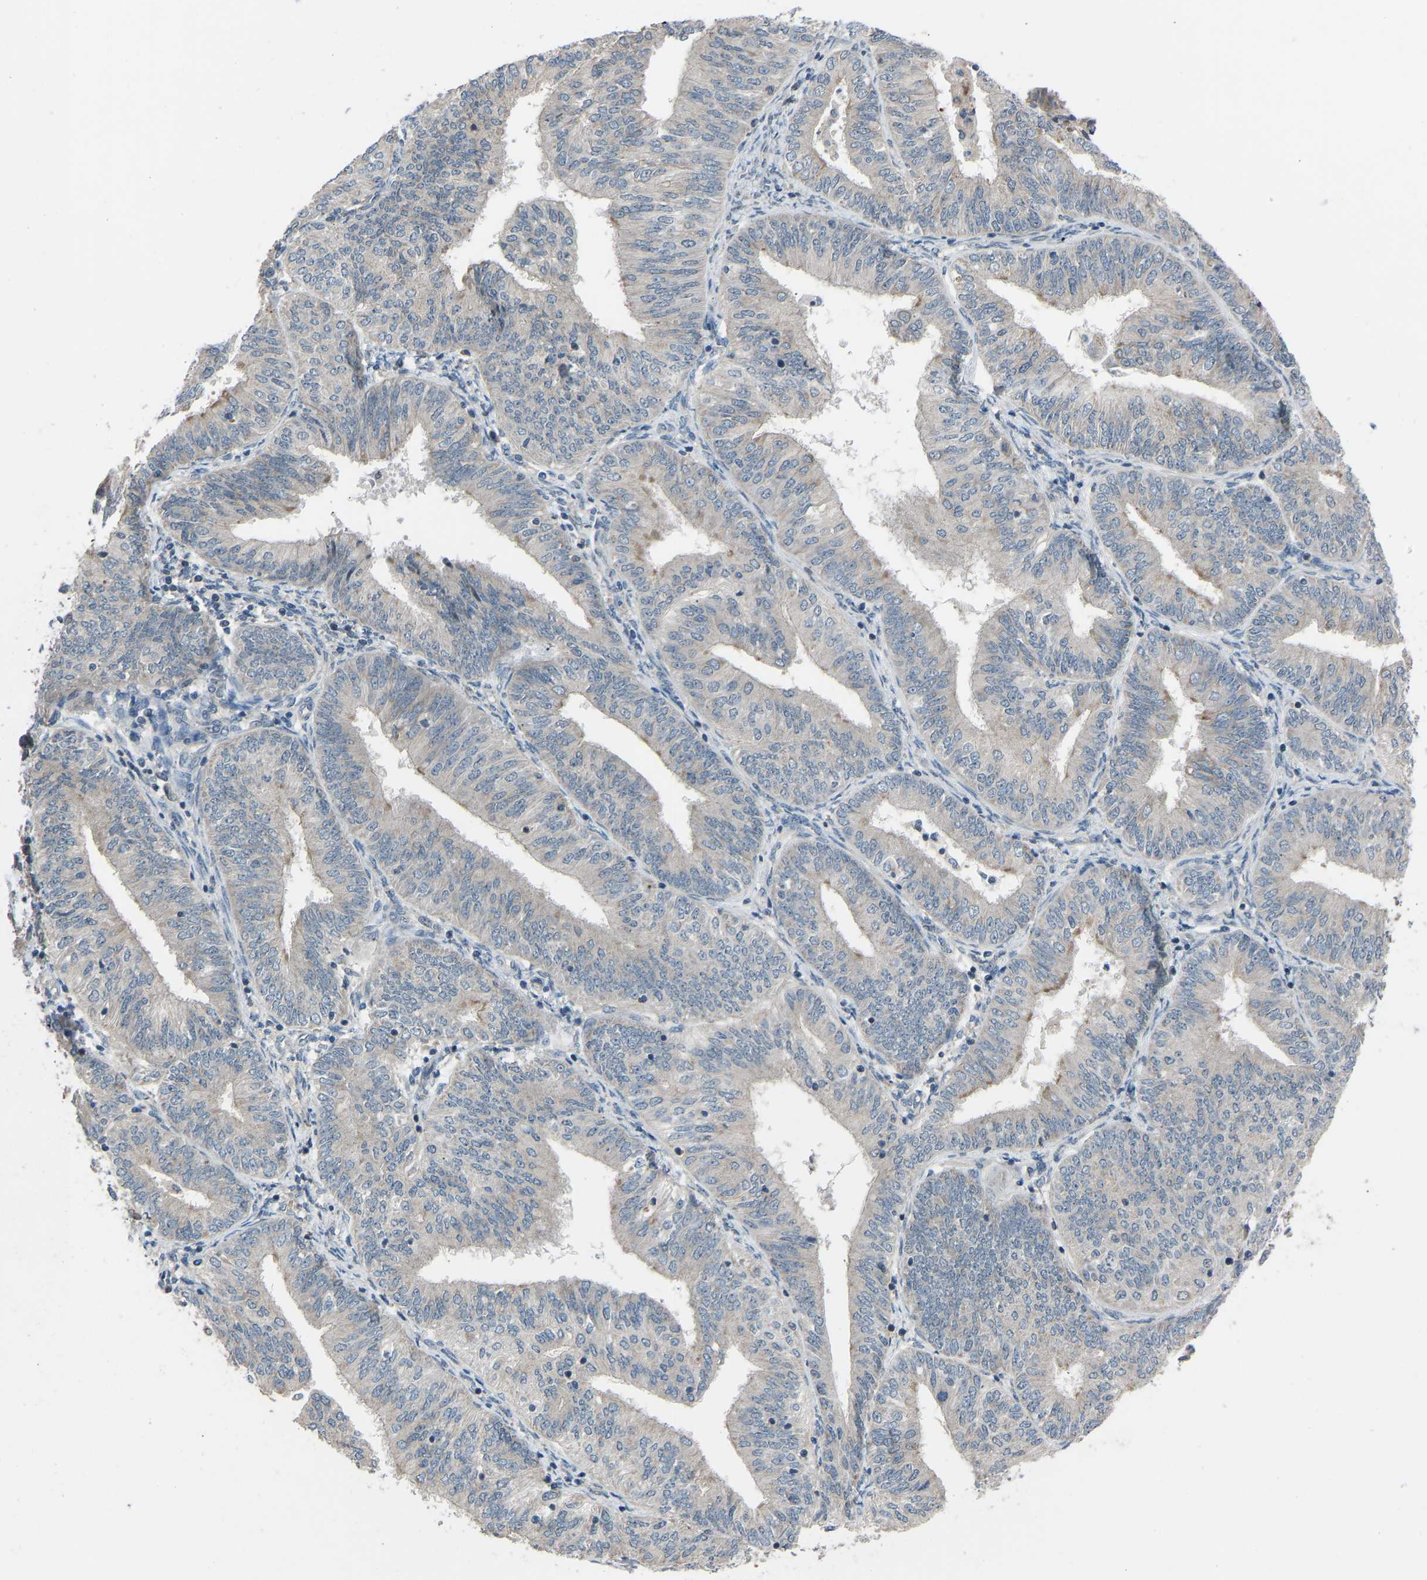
{"staining": {"intensity": "moderate", "quantity": "<25%", "location": "cytoplasmic/membranous"}, "tissue": "endometrial cancer", "cell_type": "Tumor cells", "image_type": "cancer", "snomed": [{"axis": "morphology", "description": "Adenocarcinoma, NOS"}, {"axis": "topography", "description": "Endometrium"}], "caption": "Immunohistochemical staining of endometrial cancer (adenocarcinoma) reveals low levels of moderate cytoplasmic/membranous protein expression in approximately <25% of tumor cells.", "gene": "CDK2AP1", "patient": {"sex": "female", "age": 58}}